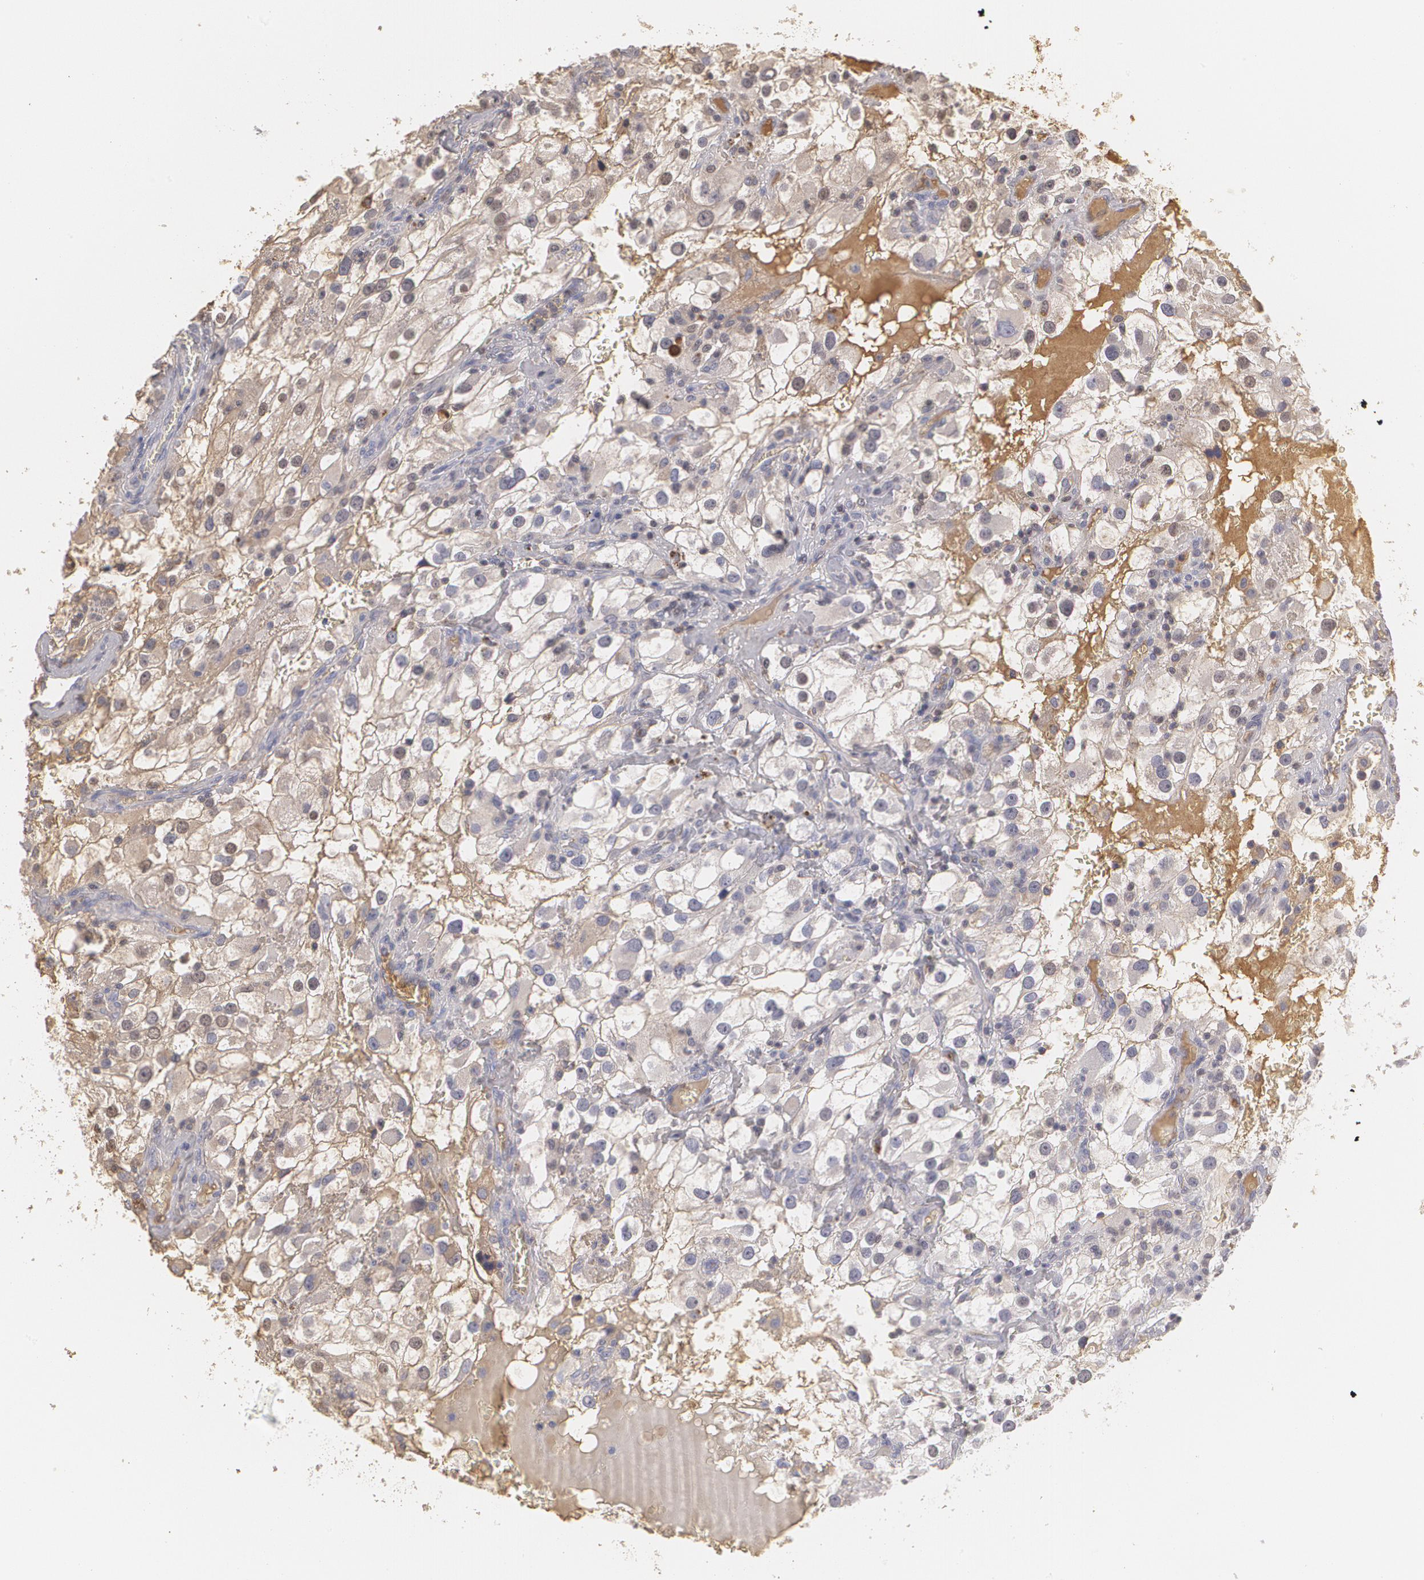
{"staining": {"intensity": "weak", "quantity": "25%-75%", "location": "cytoplasmic/membranous"}, "tissue": "renal cancer", "cell_type": "Tumor cells", "image_type": "cancer", "snomed": [{"axis": "morphology", "description": "Adenocarcinoma, NOS"}, {"axis": "topography", "description": "Kidney"}], "caption": "Renal cancer stained with a brown dye exhibits weak cytoplasmic/membranous positive expression in about 25%-75% of tumor cells.", "gene": "SERPINA1", "patient": {"sex": "female", "age": 52}}